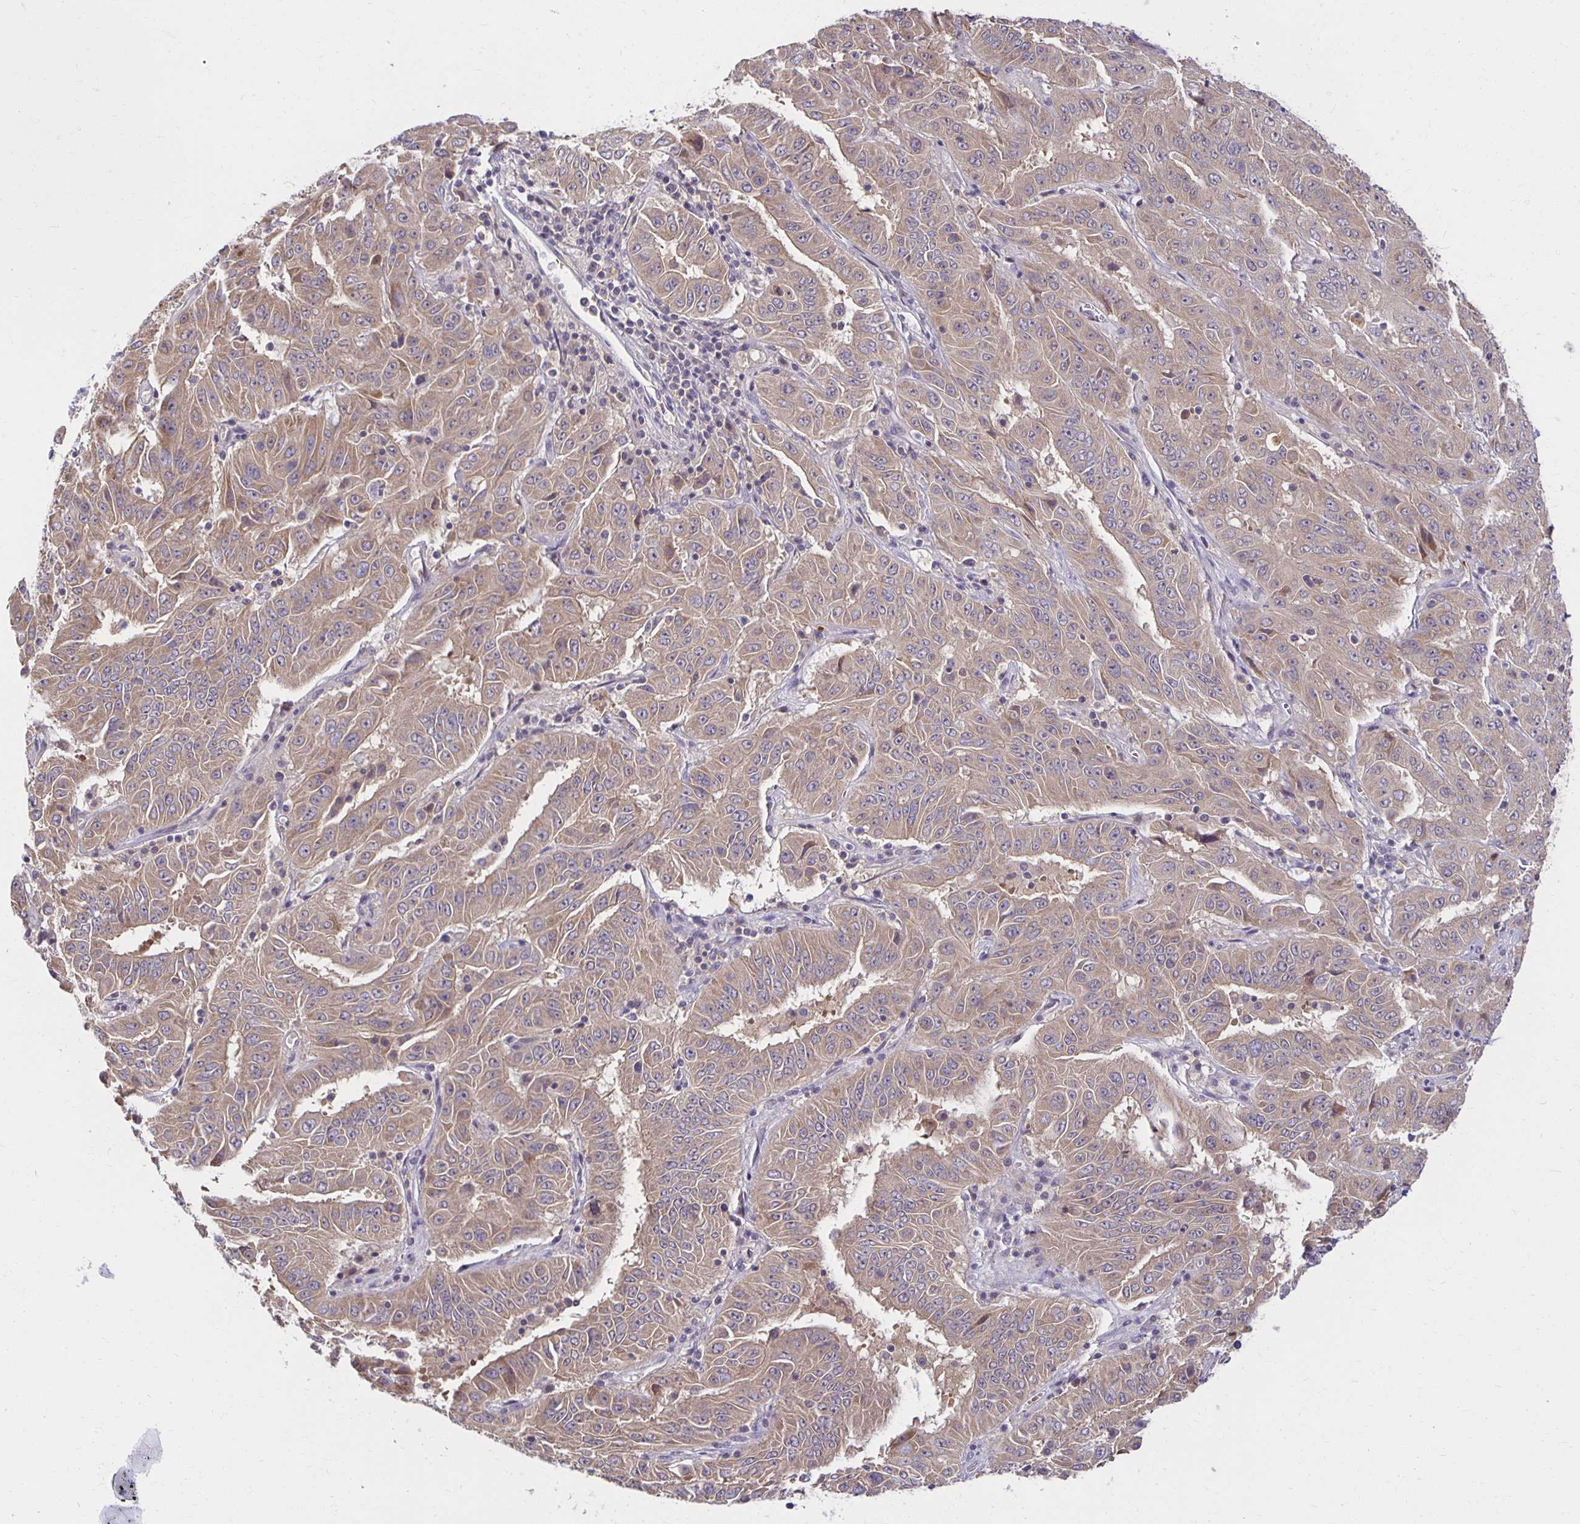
{"staining": {"intensity": "weak", "quantity": ">75%", "location": "cytoplasmic/membranous"}, "tissue": "pancreatic cancer", "cell_type": "Tumor cells", "image_type": "cancer", "snomed": [{"axis": "morphology", "description": "Adenocarcinoma, NOS"}, {"axis": "topography", "description": "Pancreas"}], "caption": "Human pancreatic cancer stained for a protein (brown) shows weak cytoplasmic/membranous positive expression in approximately >75% of tumor cells.", "gene": "MIEN1", "patient": {"sex": "male", "age": 63}}